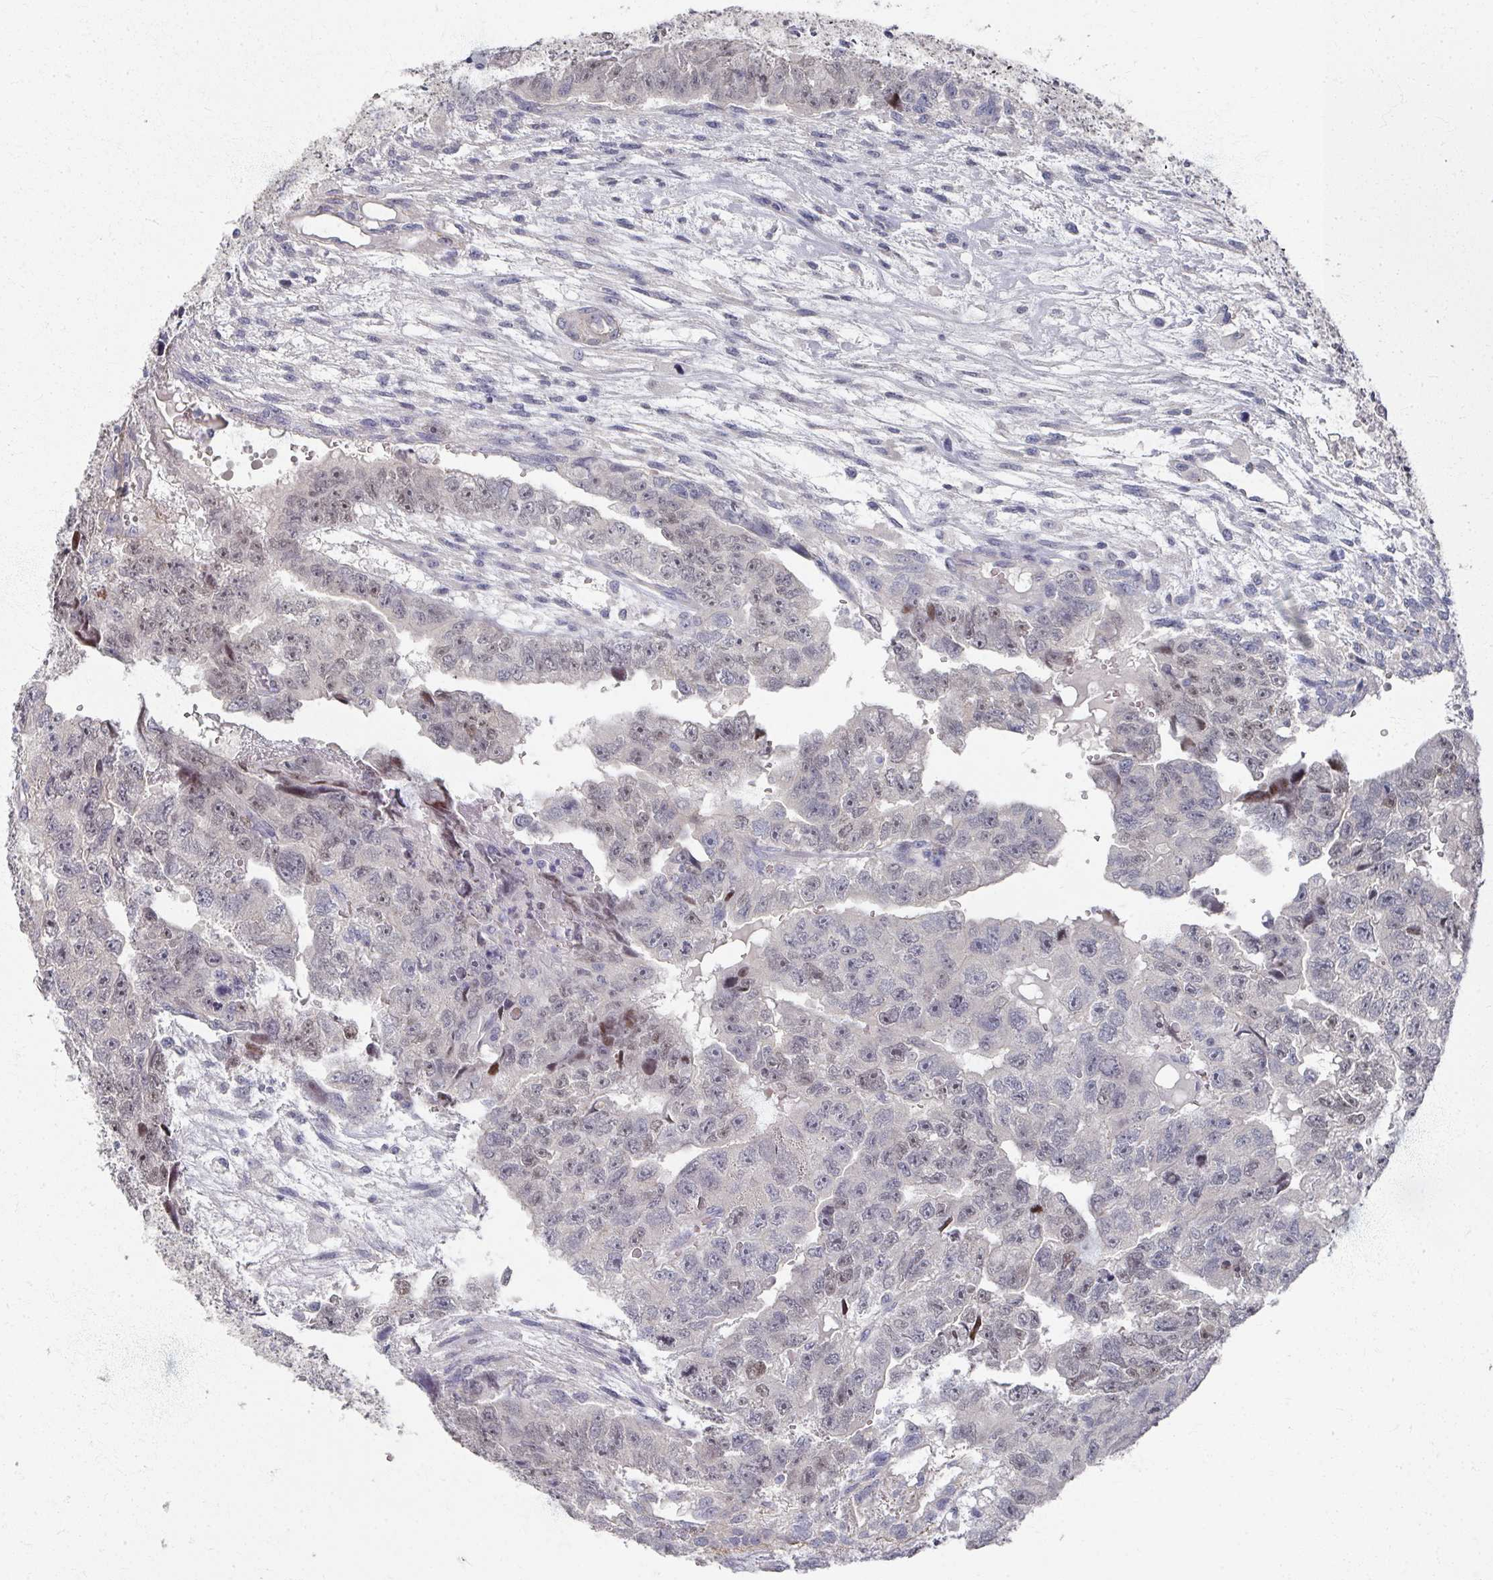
{"staining": {"intensity": "moderate", "quantity": "25%-75%", "location": "nuclear"}, "tissue": "testis cancer", "cell_type": "Tumor cells", "image_type": "cancer", "snomed": [{"axis": "morphology", "description": "Carcinoma, Embryonal, NOS"}, {"axis": "topography", "description": "Testis"}], "caption": "Moderate nuclear protein positivity is seen in approximately 25%-75% of tumor cells in testis cancer.", "gene": "TTYH3", "patient": {"sex": "male", "age": 20}}